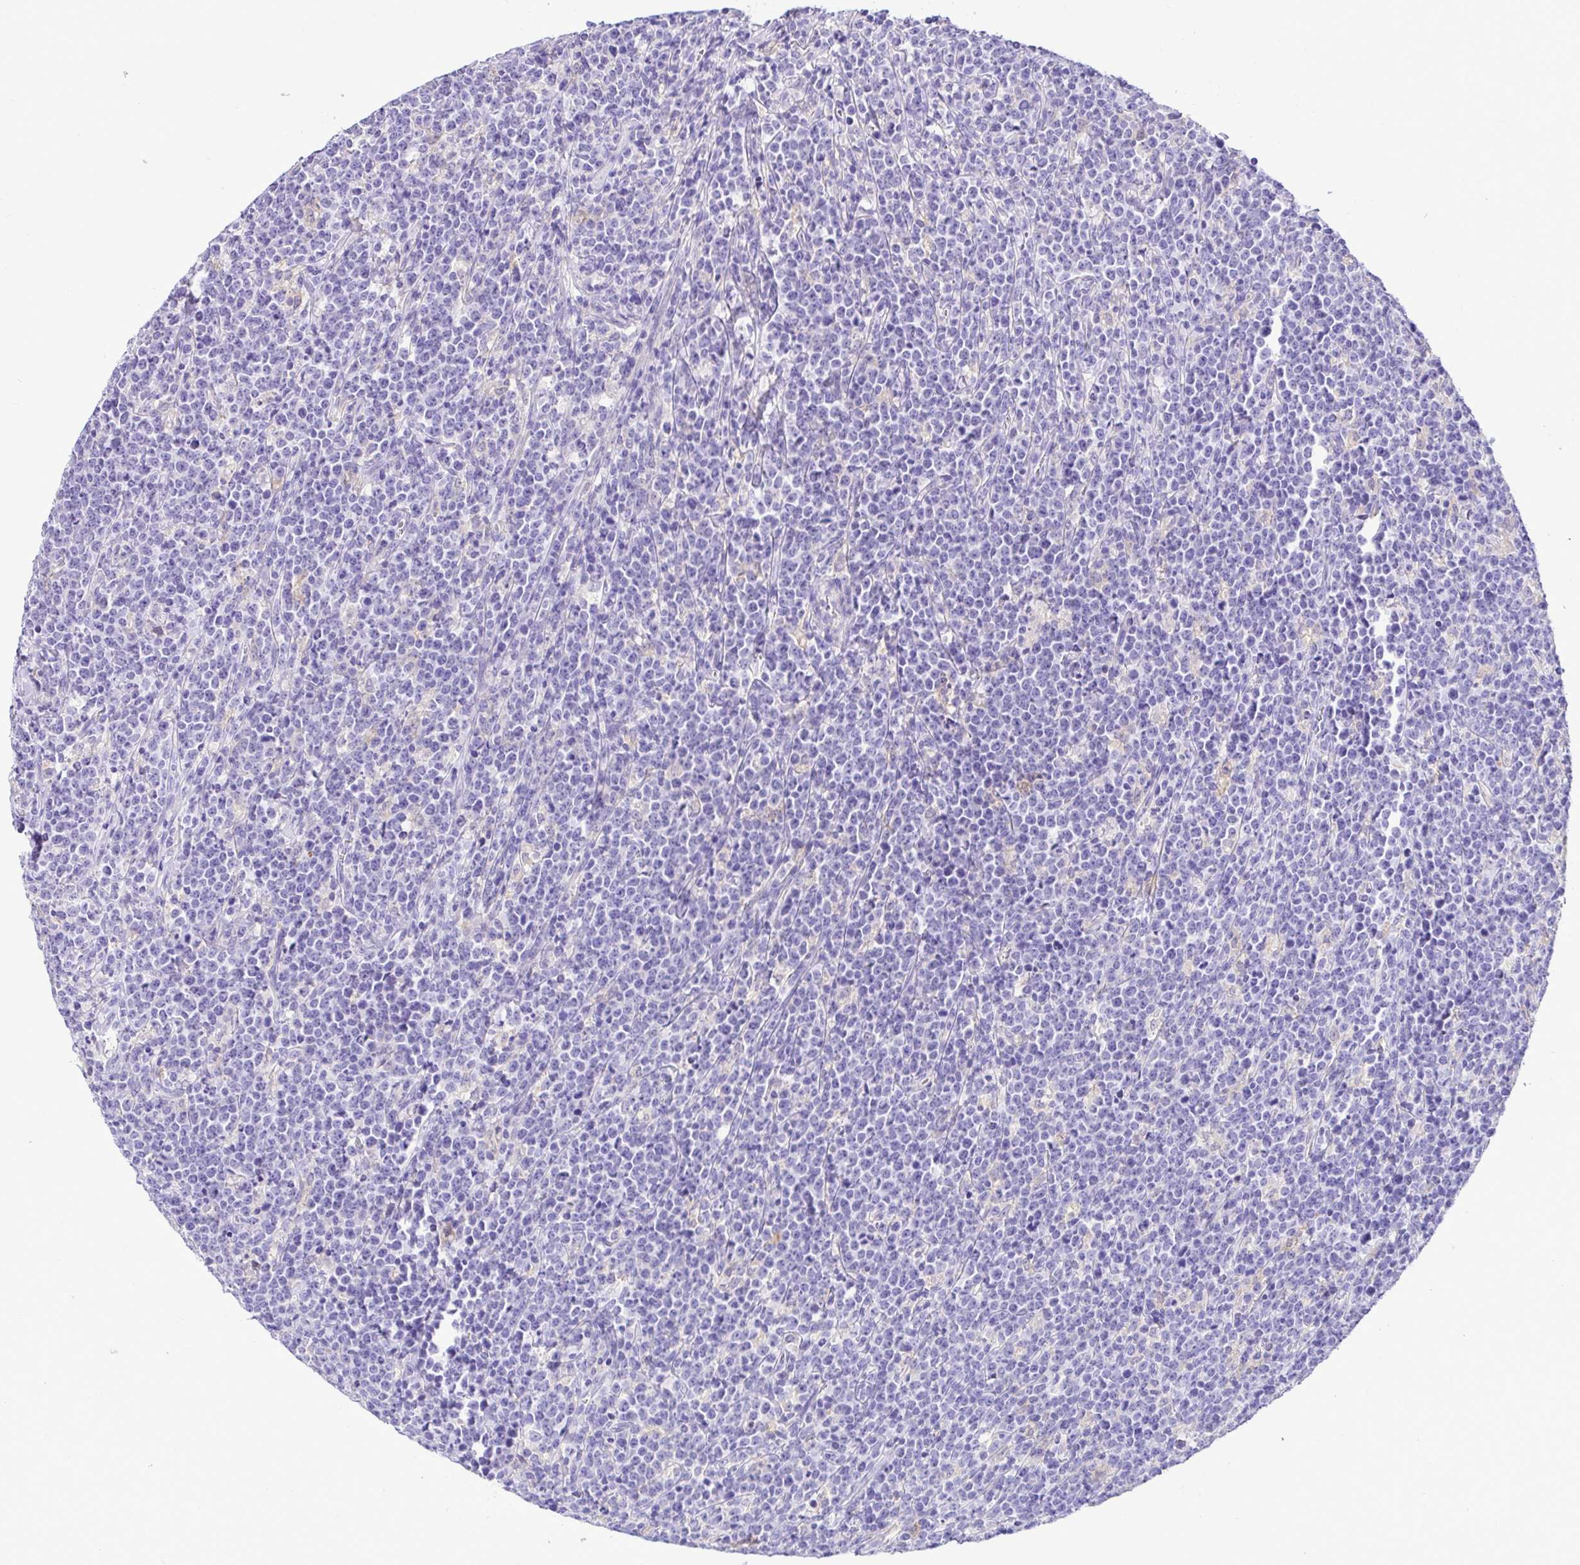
{"staining": {"intensity": "negative", "quantity": "none", "location": "none"}, "tissue": "lymphoma", "cell_type": "Tumor cells", "image_type": "cancer", "snomed": [{"axis": "morphology", "description": "Malignant lymphoma, non-Hodgkin's type, High grade"}, {"axis": "topography", "description": "Small intestine"}], "caption": "High-grade malignant lymphoma, non-Hodgkin's type stained for a protein using IHC displays no positivity tumor cells.", "gene": "BACE2", "patient": {"sex": "female", "age": 56}}